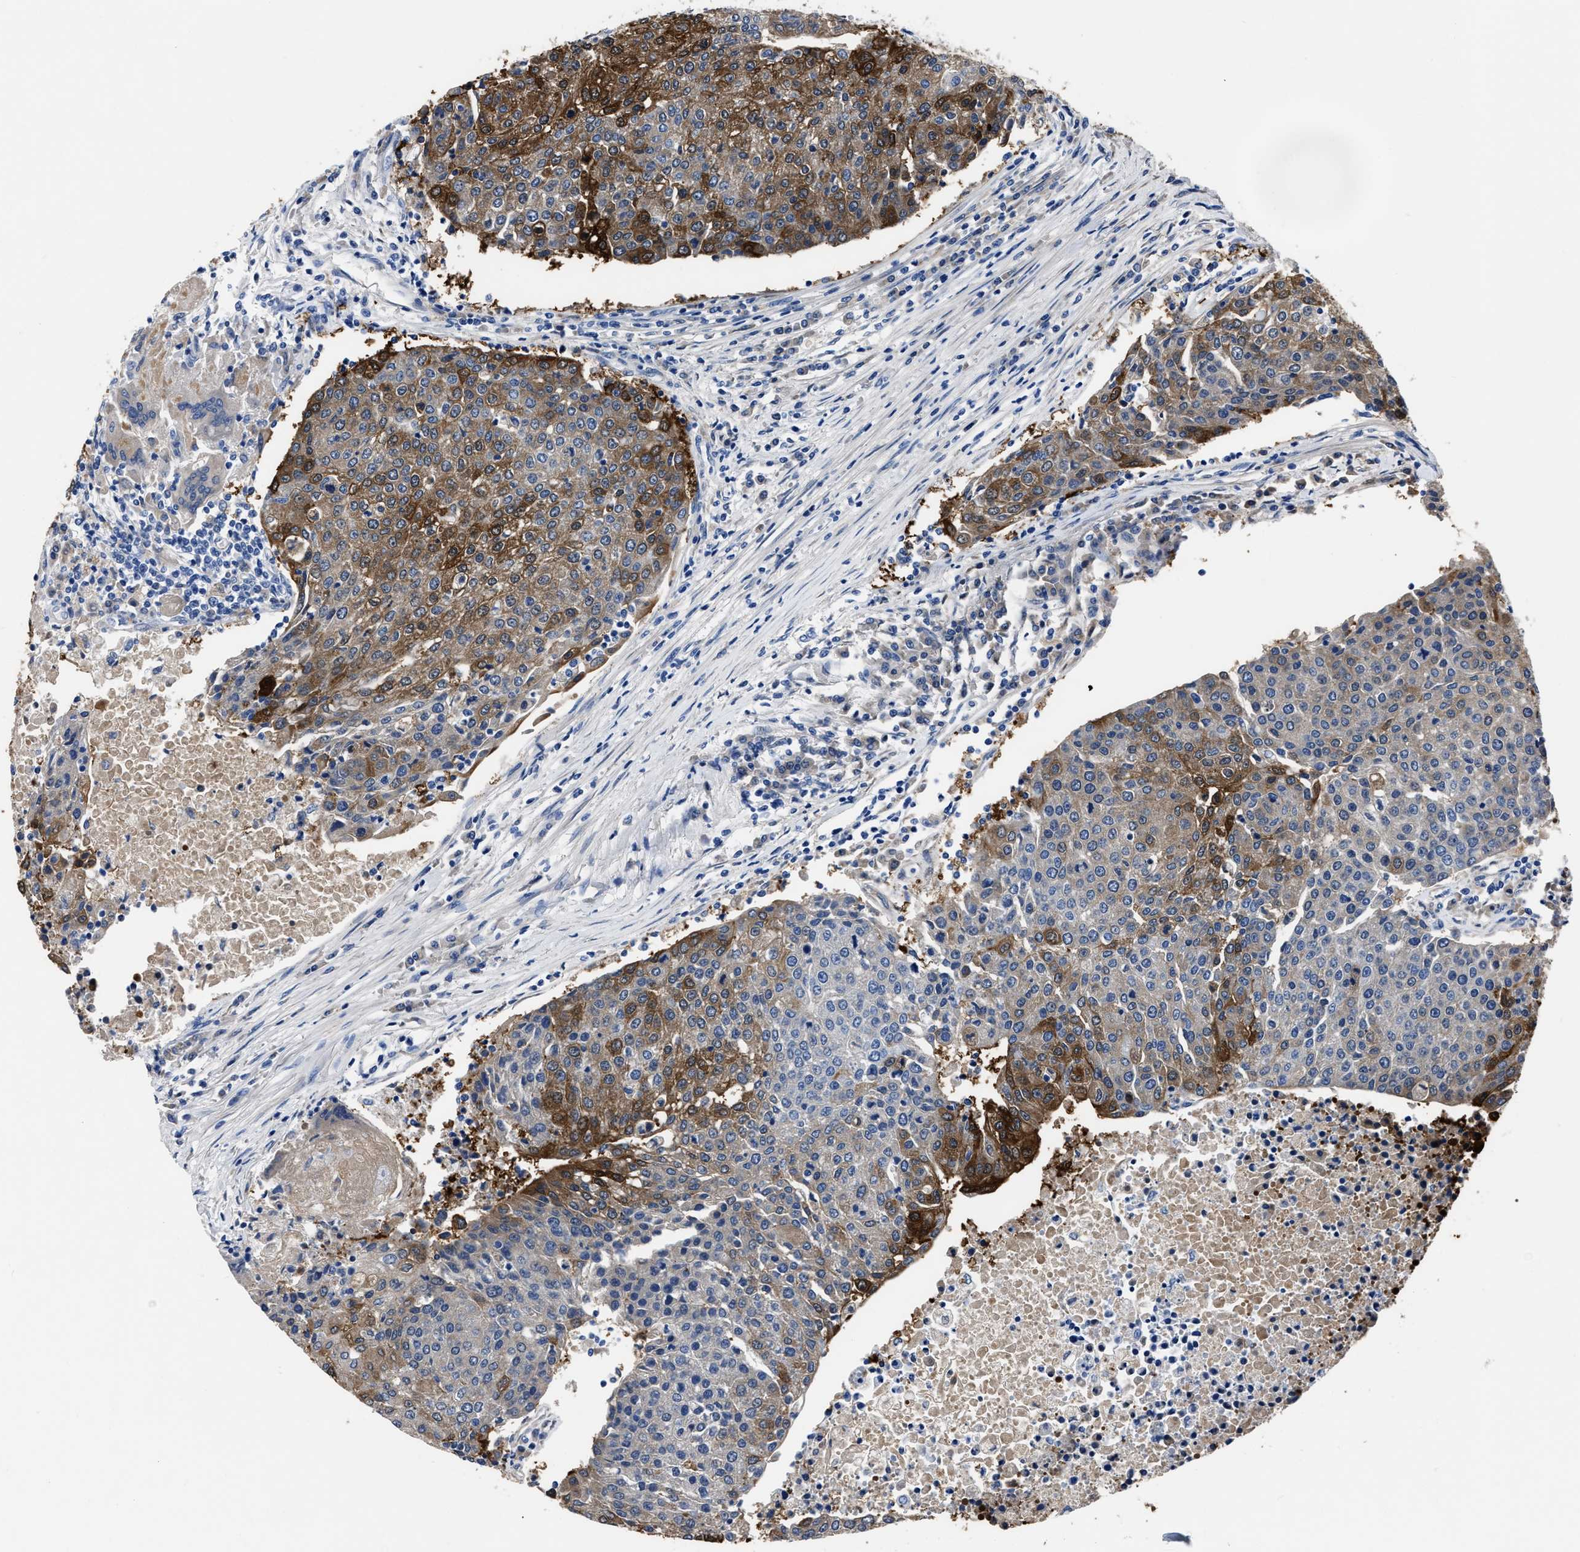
{"staining": {"intensity": "moderate", "quantity": "25%-75%", "location": "cytoplasmic/membranous"}, "tissue": "urothelial cancer", "cell_type": "Tumor cells", "image_type": "cancer", "snomed": [{"axis": "morphology", "description": "Urothelial carcinoma, High grade"}, {"axis": "topography", "description": "Urinary bladder"}], "caption": "High-grade urothelial carcinoma stained with a protein marker demonstrates moderate staining in tumor cells.", "gene": "MOV10L1", "patient": {"sex": "female", "age": 85}}